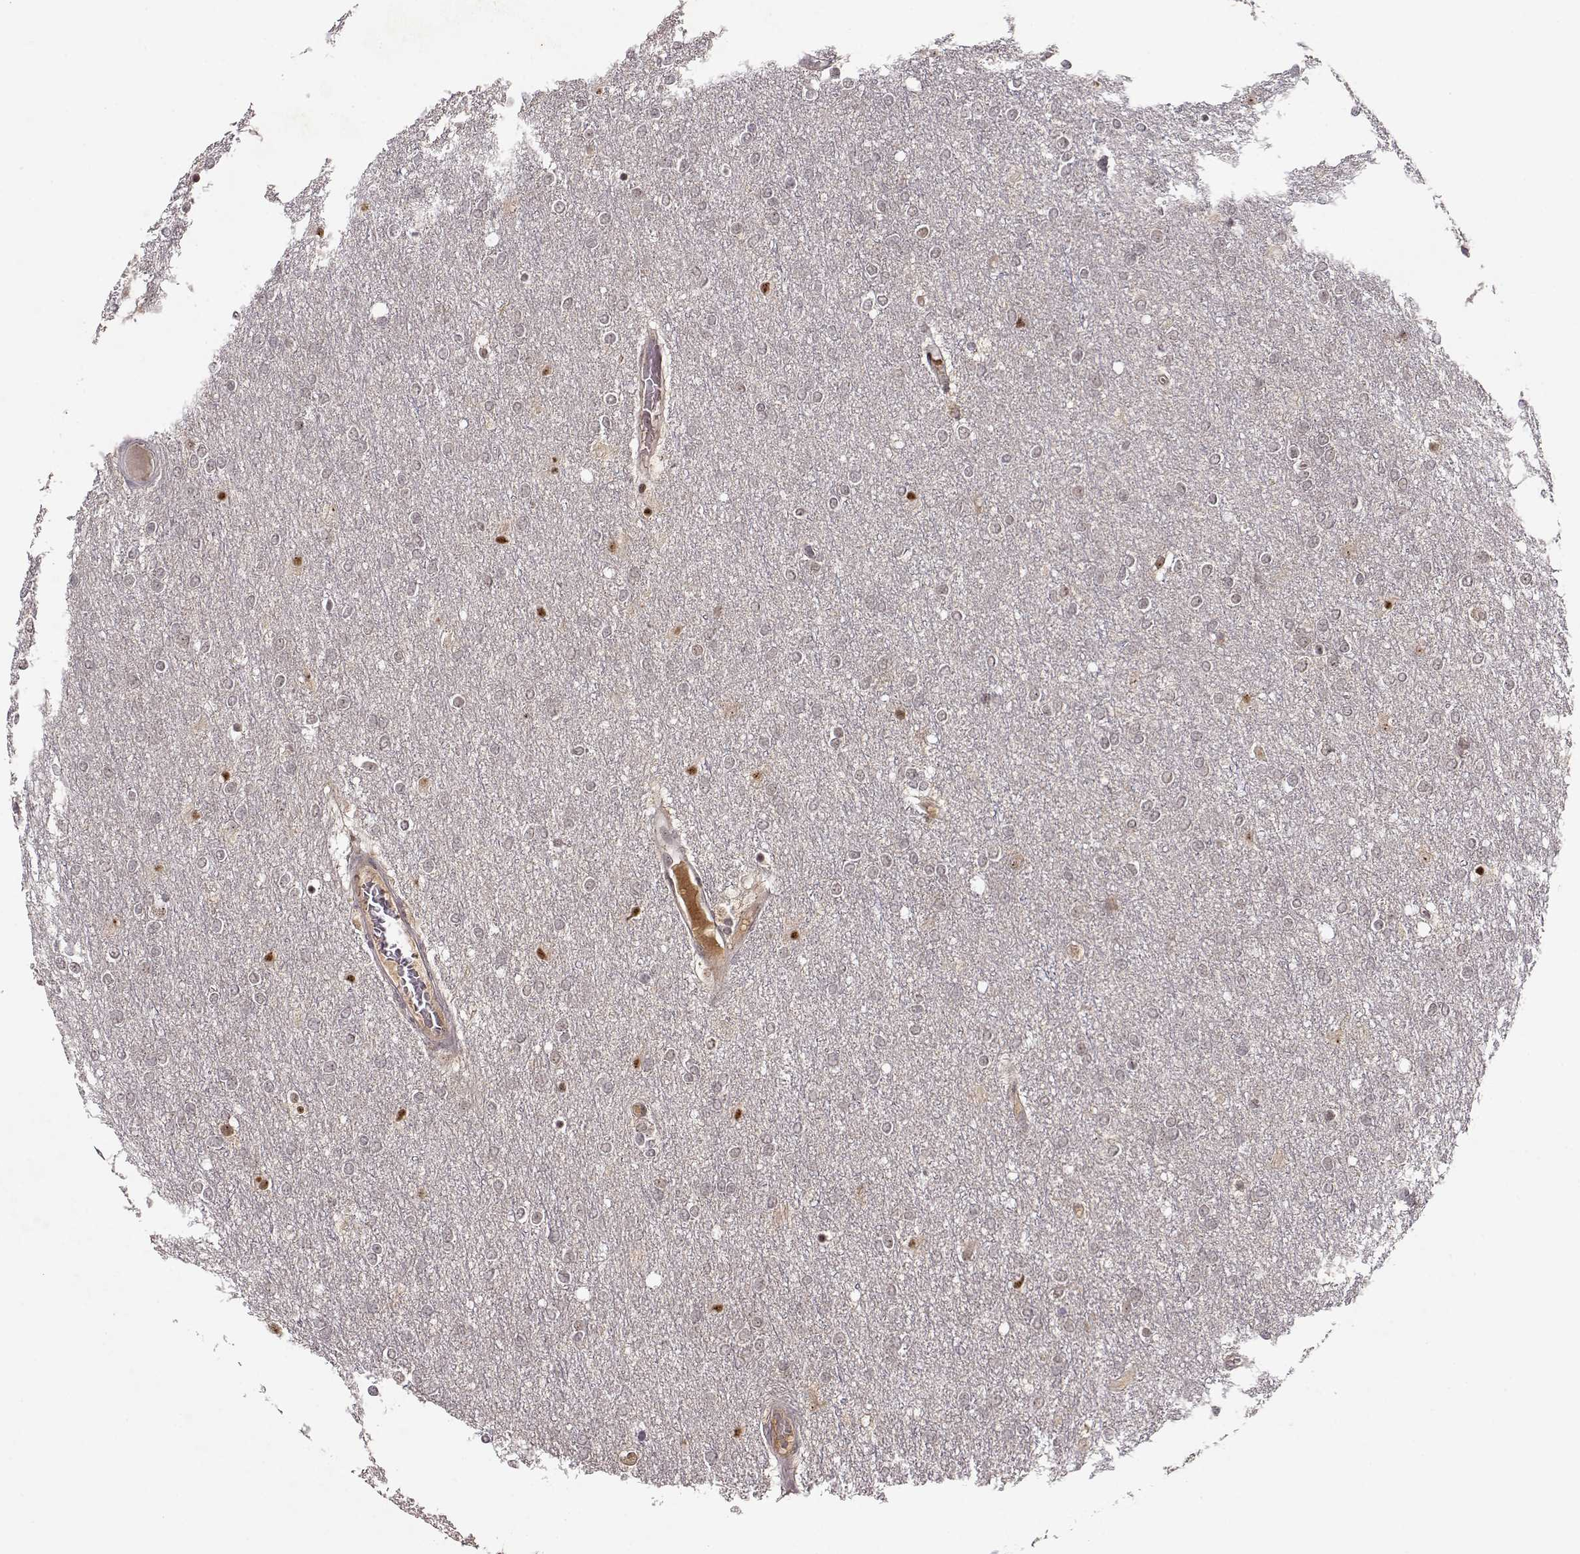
{"staining": {"intensity": "moderate", "quantity": "<25%", "location": "nuclear"}, "tissue": "glioma", "cell_type": "Tumor cells", "image_type": "cancer", "snomed": [{"axis": "morphology", "description": "Glioma, malignant, High grade"}, {"axis": "topography", "description": "Brain"}], "caption": "Tumor cells display low levels of moderate nuclear staining in about <25% of cells in human glioma. (Brightfield microscopy of DAB IHC at high magnification).", "gene": "CSNK2A1", "patient": {"sex": "female", "age": 61}}